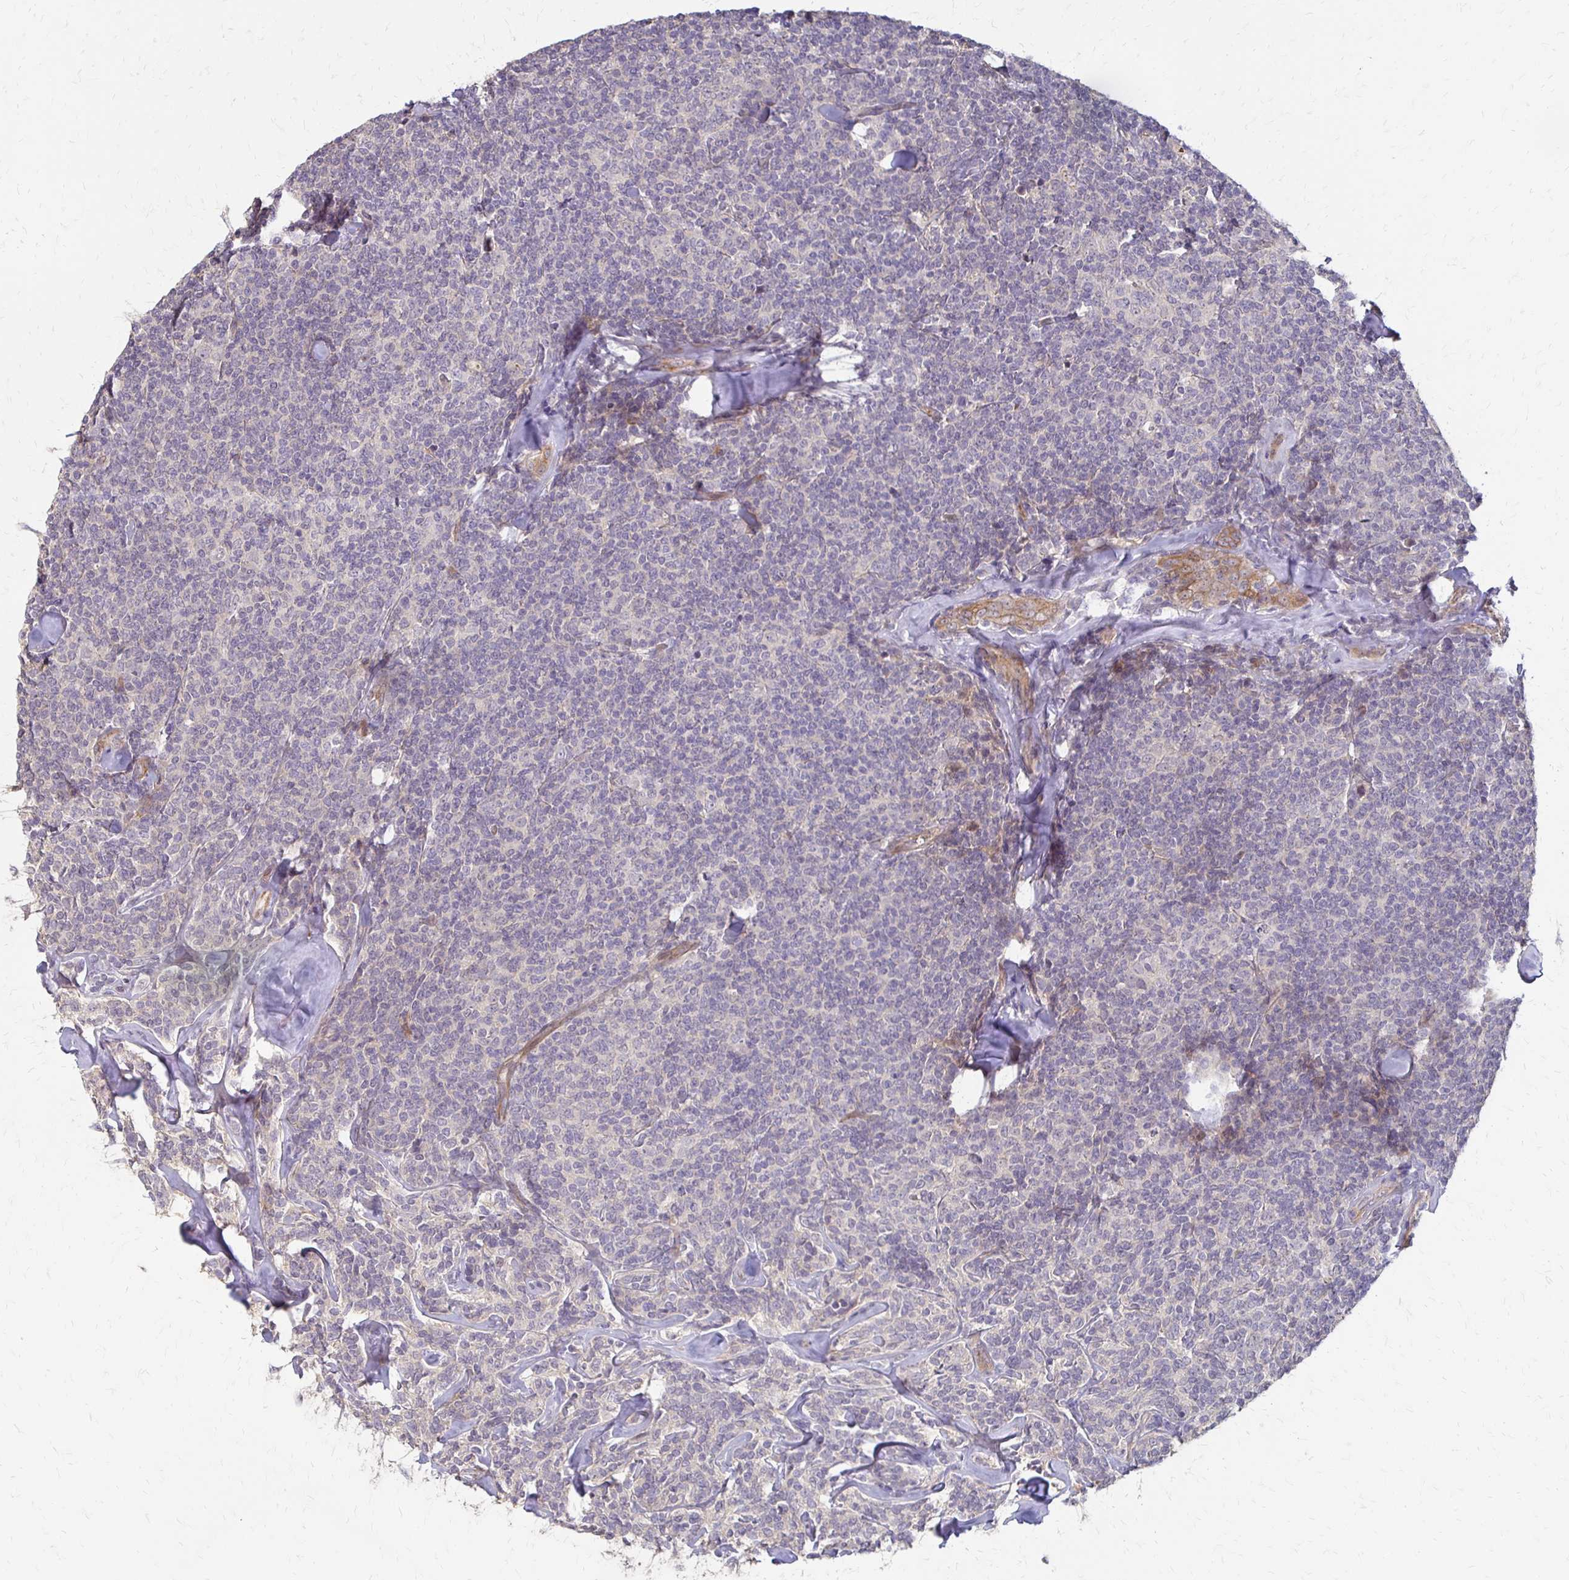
{"staining": {"intensity": "negative", "quantity": "none", "location": "none"}, "tissue": "lymphoma", "cell_type": "Tumor cells", "image_type": "cancer", "snomed": [{"axis": "morphology", "description": "Malignant lymphoma, non-Hodgkin's type, Low grade"}, {"axis": "topography", "description": "Lymph node"}], "caption": "Protein analysis of malignant lymphoma, non-Hodgkin's type (low-grade) demonstrates no significant staining in tumor cells.", "gene": "CFL2", "patient": {"sex": "female", "age": 56}}